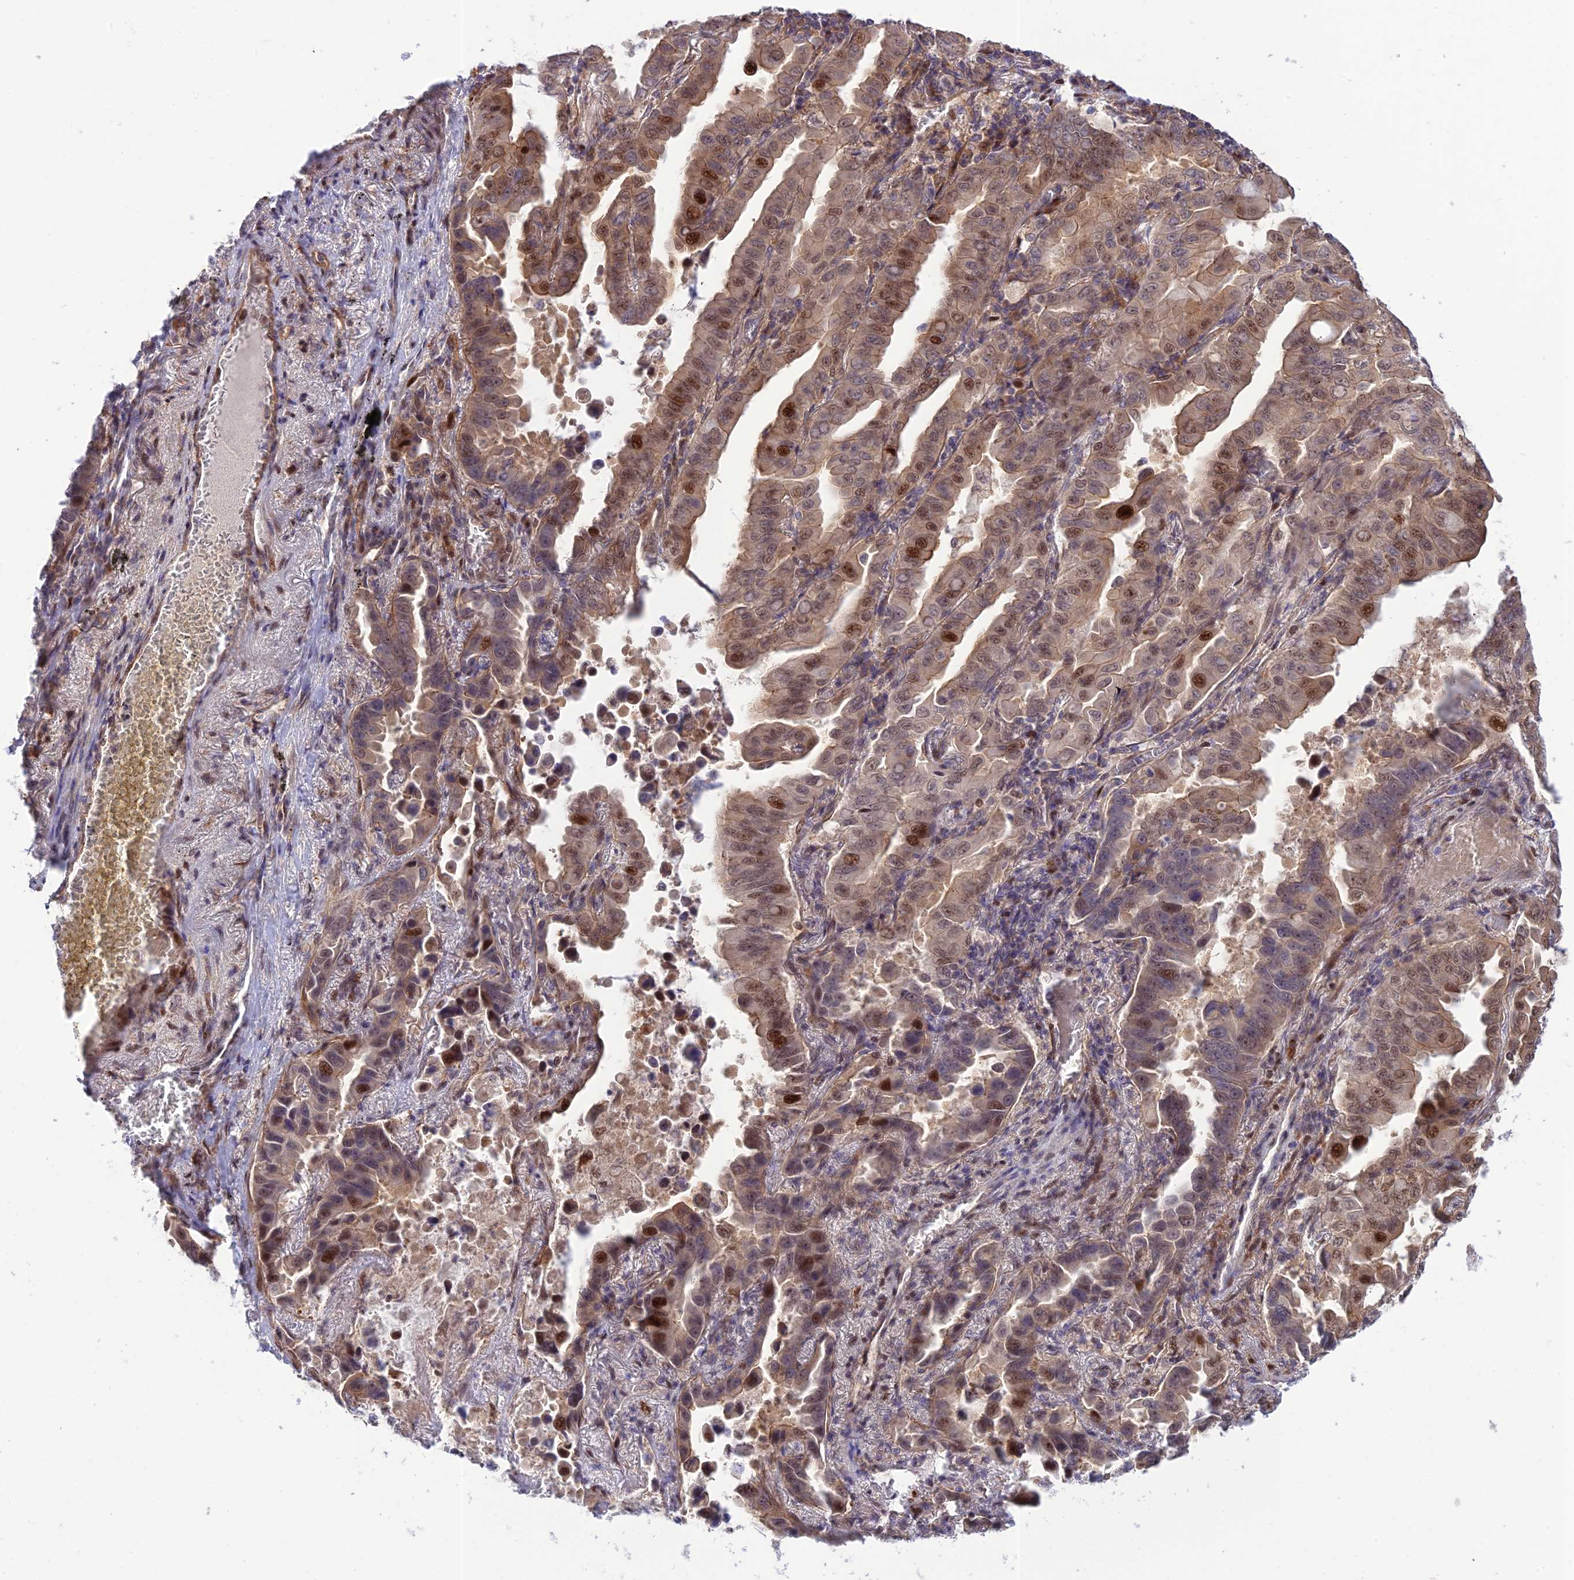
{"staining": {"intensity": "moderate", "quantity": "25%-75%", "location": "nuclear"}, "tissue": "lung cancer", "cell_type": "Tumor cells", "image_type": "cancer", "snomed": [{"axis": "morphology", "description": "Adenocarcinoma, NOS"}, {"axis": "topography", "description": "Lung"}], "caption": "There is medium levels of moderate nuclear positivity in tumor cells of adenocarcinoma (lung), as demonstrated by immunohistochemical staining (brown color).", "gene": "ZNF584", "patient": {"sex": "male", "age": 64}}